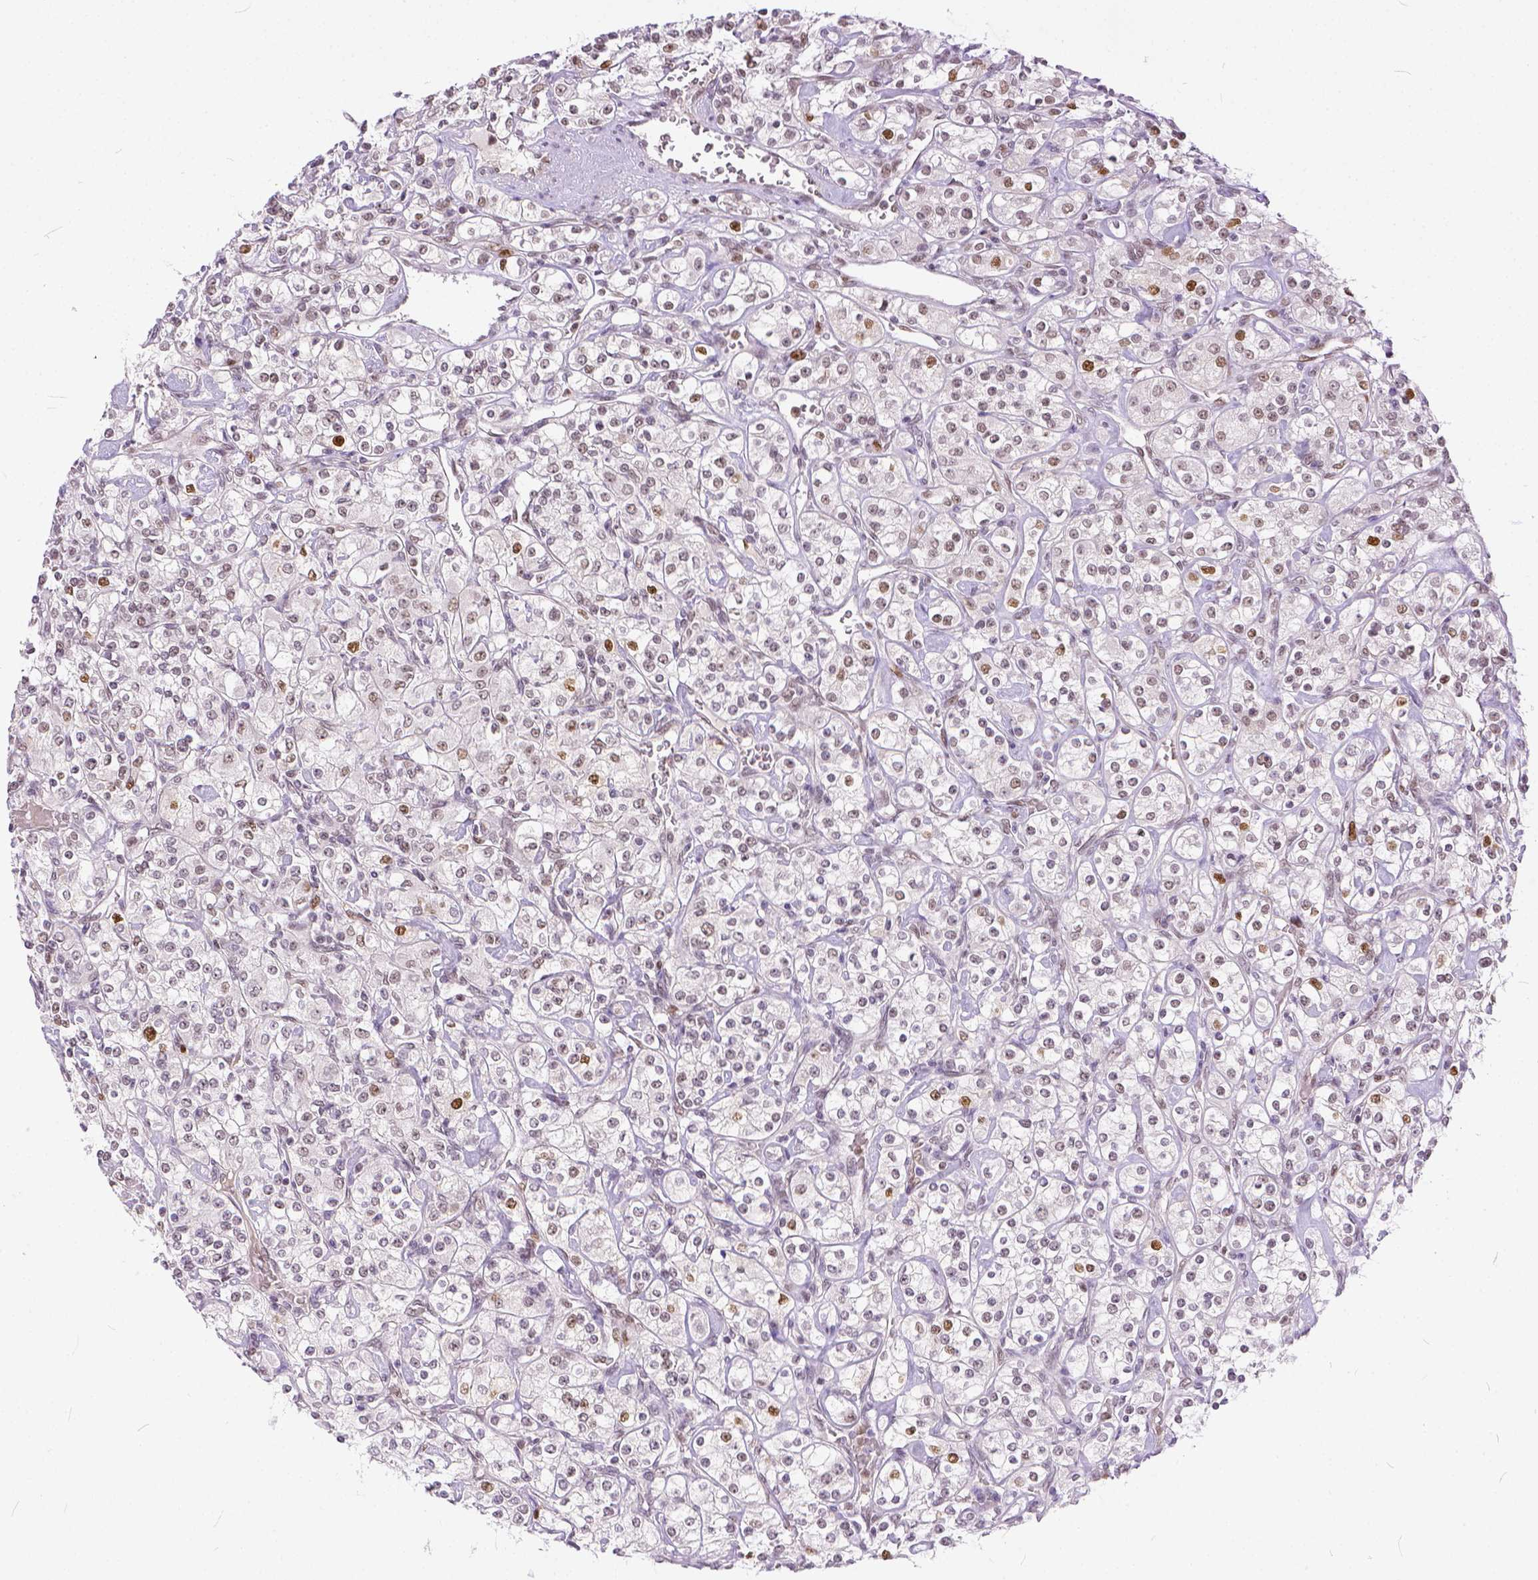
{"staining": {"intensity": "weak", "quantity": "<25%", "location": "nuclear"}, "tissue": "renal cancer", "cell_type": "Tumor cells", "image_type": "cancer", "snomed": [{"axis": "morphology", "description": "Adenocarcinoma, NOS"}, {"axis": "topography", "description": "Kidney"}], "caption": "An image of adenocarcinoma (renal) stained for a protein exhibits no brown staining in tumor cells.", "gene": "ERCC1", "patient": {"sex": "male", "age": 77}}